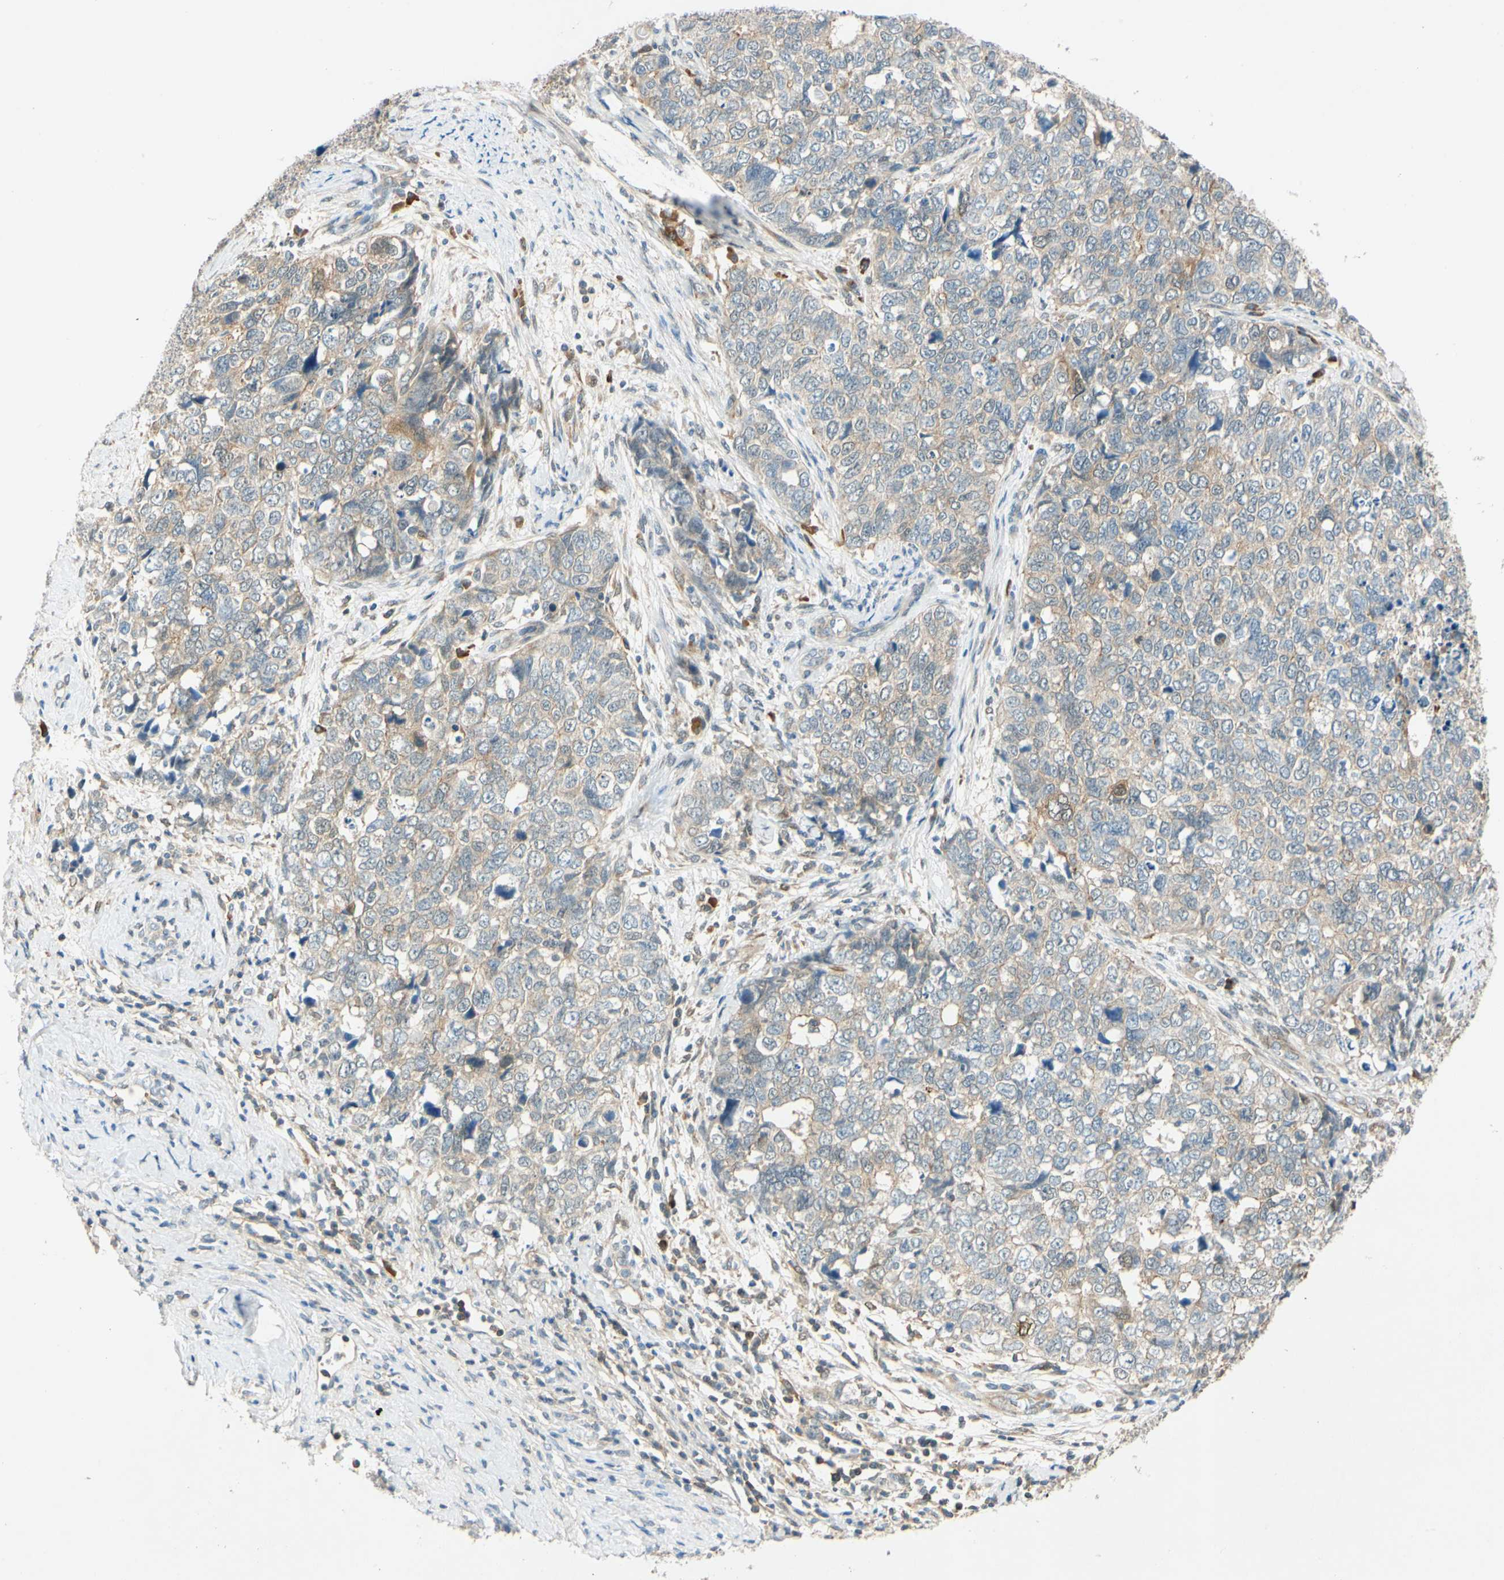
{"staining": {"intensity": "moderate", "quantity": ">75%", "location": "cytoplasmic/membranous"}, "tissue": "cervical cancer", "cell_type": "Tumor cells", "image_type": "cancer", "snomed": [{"axis": "morphology", "description": "Squamous cell carcinoma, NOS"}, {"axis": "topography", "description": "Cervix"}], "caption": "Cervical squamous cell carcinoma stained with DAB immunohistochemistry (IHC) displays medium levels of moderate cytoplasmic/membranous positivity in approximately >75% of tumor cells.", "gene": "WIPI1", "patient": {"sex": "female", "age": 63}}